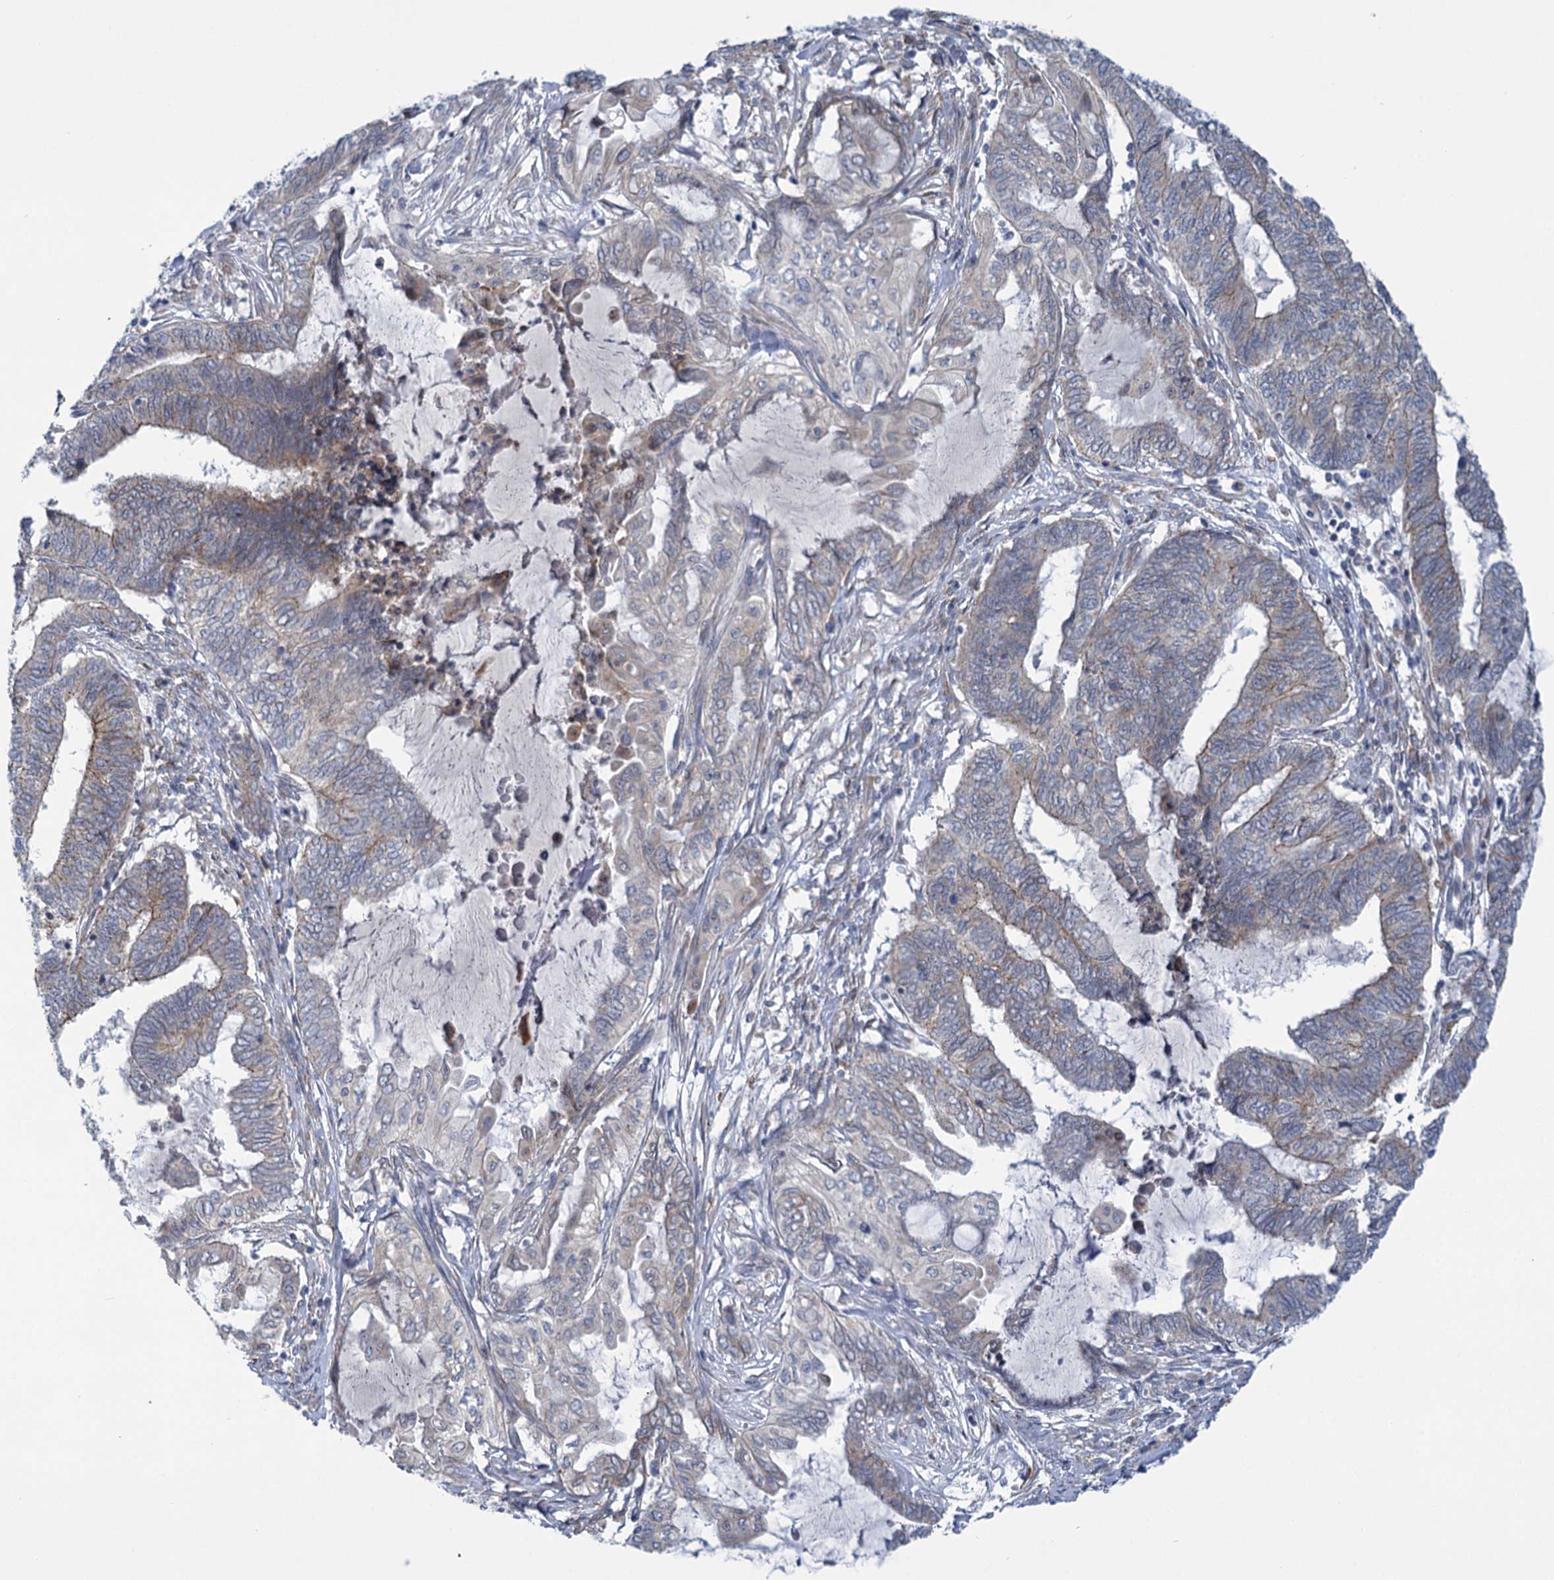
{"staining": {"intensity": "weak", "quantity": "<25%", "location": "cytoplasmic/membranous"}, "tissue": "endometrial cancer", "cell_type": "Tumor cells", "image_type": "cancer", "snomed": [{"axis": "morphology", "description": "Adenocarcinoma, NOS"}, {"axis": "topography", "description": "Uterus"}, {"axis": "topography", "description": "Endometrium"}], "caption": "Tumor cells show no significant staining in adenocarcinoma (endometrial). The staining was performed using DAB to visualize the protein expression in brown, while the nuclei were stained in blue with hematoxylin (Magnification: 20x).", "gene": "MBLAC2", "patient": {"sex": "female", "age": 70}}